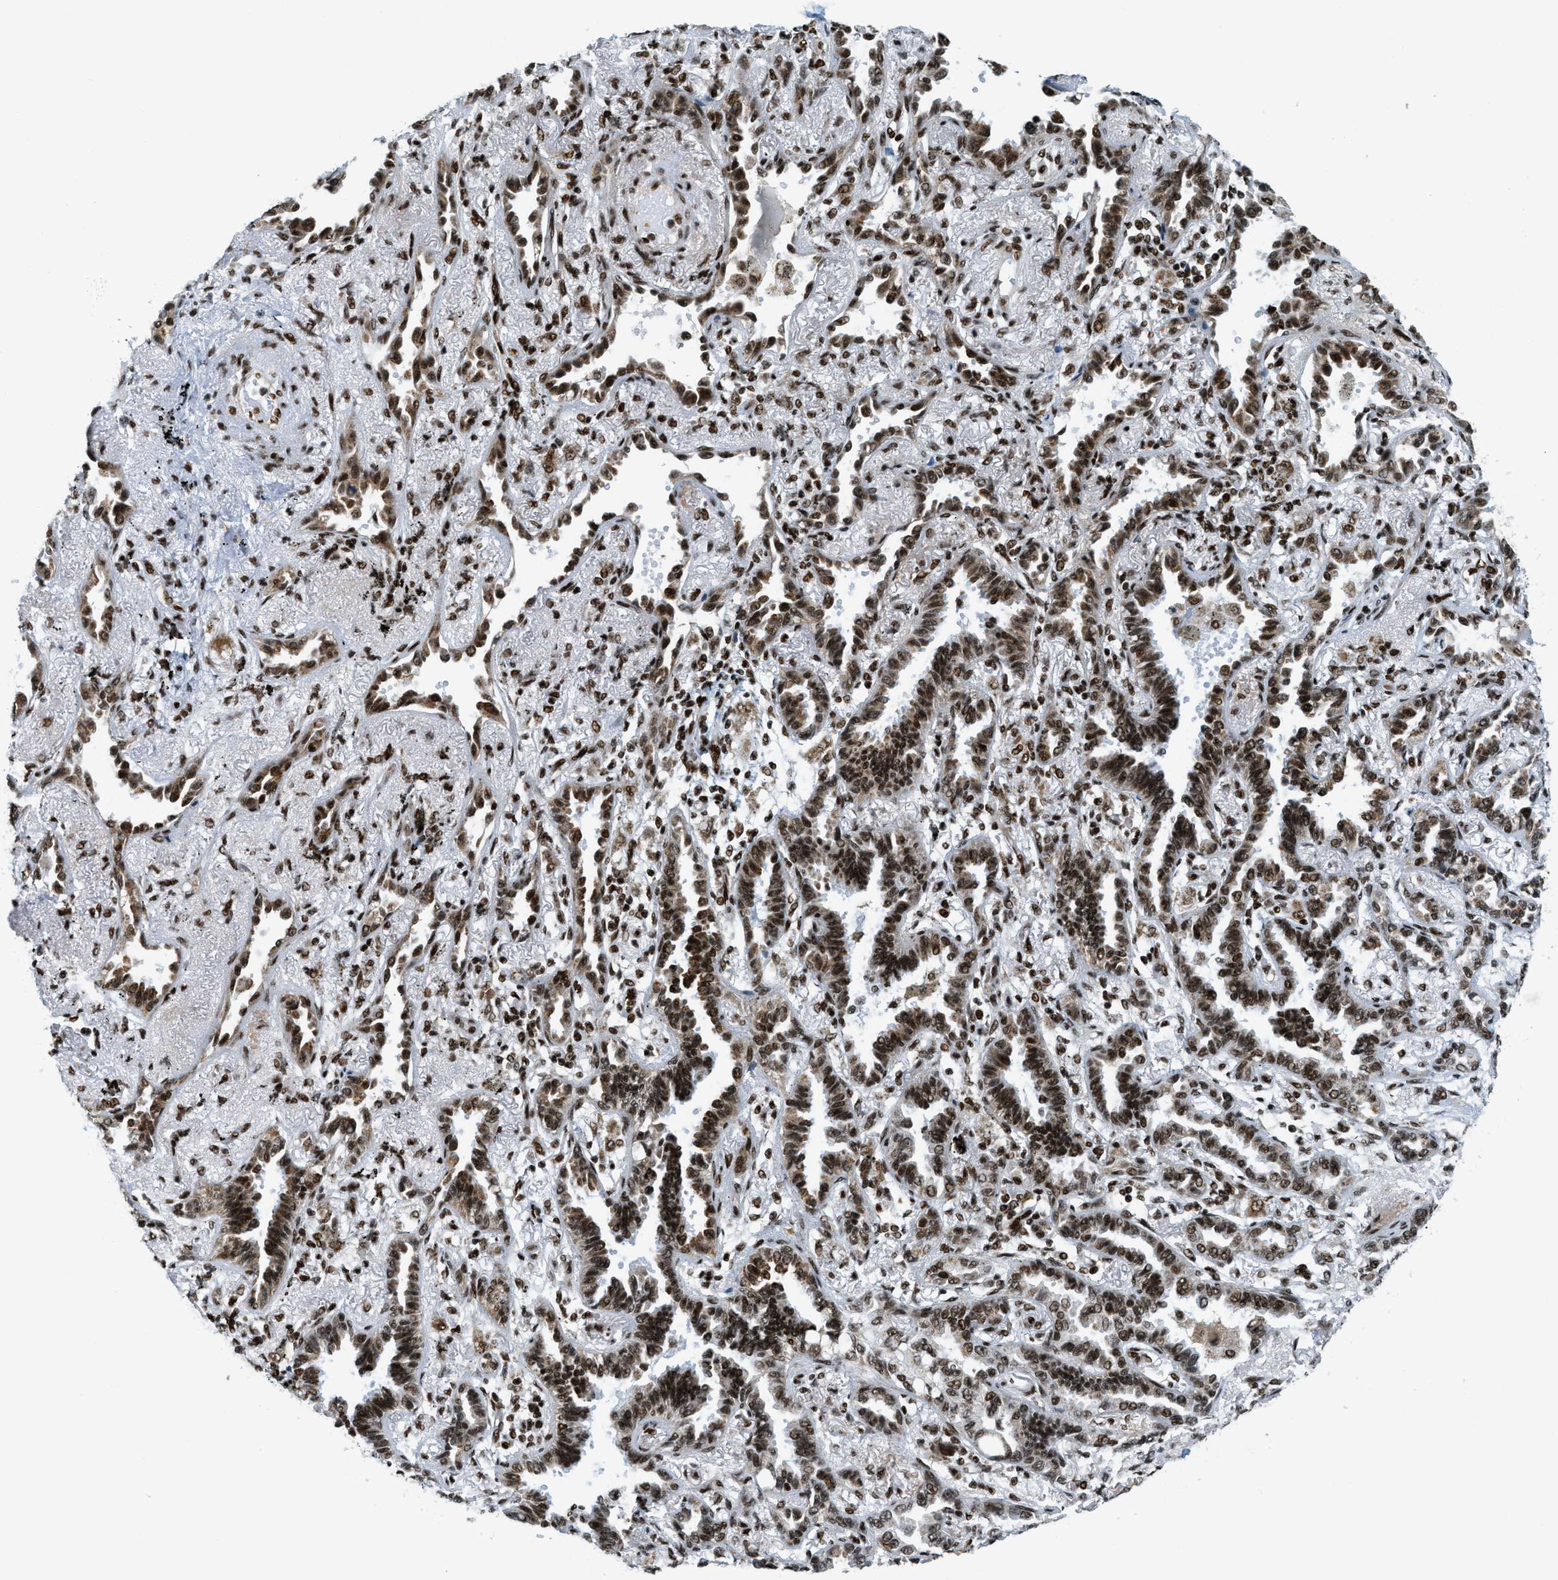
{"staining": {"intensity": "strong", "quantity": ">75%", "location": "nuclear"}, "tissue": "lung cancer", "cell_type": "Tumor cells", "image_type": "cancer", "snomed": [{"axis": "morphology", "description": "Adenocarcinoma, NOS"}, {"axis": "topography", "description": "Lung"}], "caption": "The photomicrograph exhibits a brown stain indicating the presence of a protein in the nuclear of tumor cells in lung cancer (adenocarcinoma).", "gene": "GABPB1", "patient": {"sex": "male", "age": 59}}